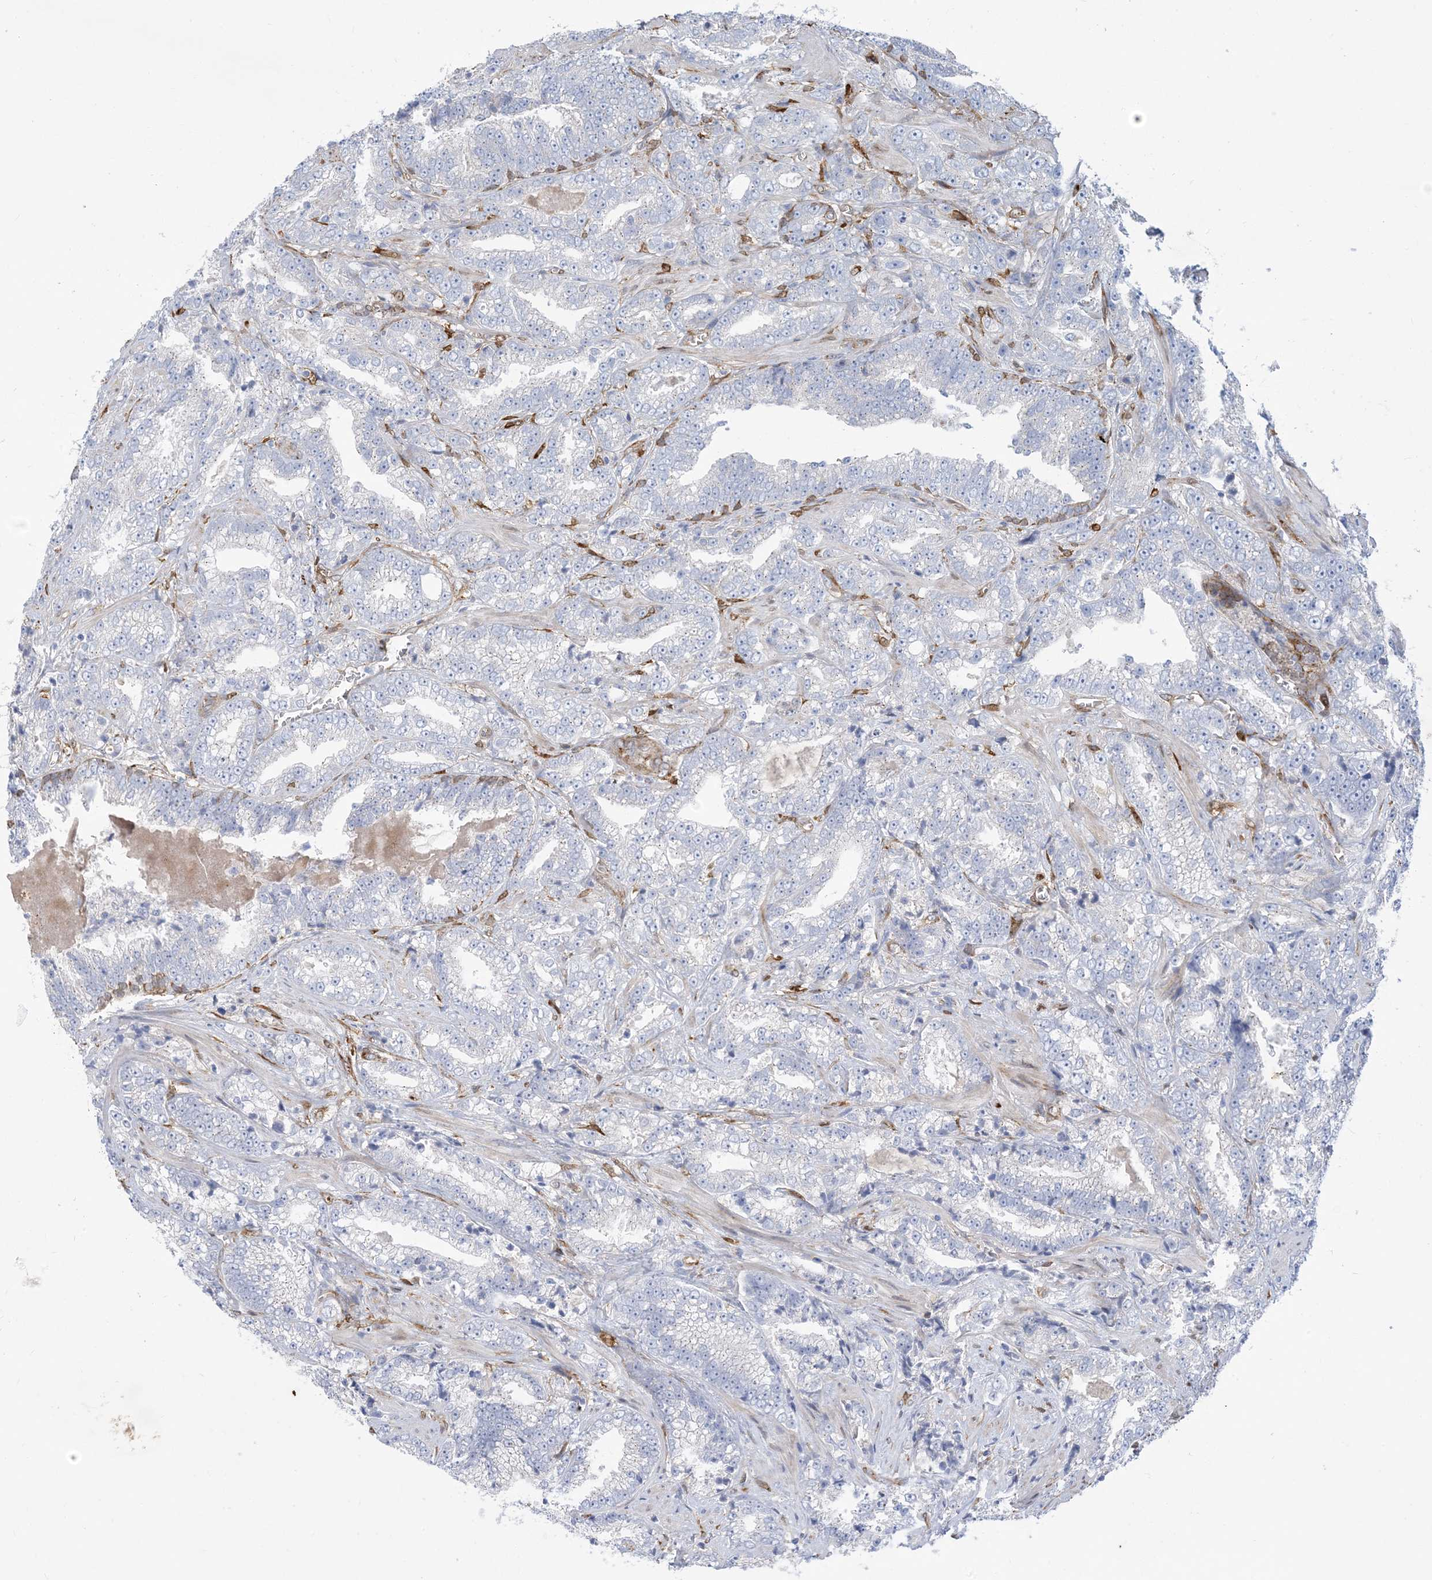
{"staining": {"intensity": "negative", "quantity": "none", "location": "none"}, "tissue": "prostate cancer", "cell_type": "Tumor cells", "image_type": "cancer", "snomed": [{"axis": "morphology", "description": "Adenocarcinoma, High grade"}, {"axis": "topography", "description": "Prostate and seminal vesicle, NOS"}], "caption": "Photomicrograph shows no protein expression in tumor cells of high-grade adenocarcinoma (prostate) tissue.", "gene": "RBMS3", "patient": {"sex": "male", "age": 67}}